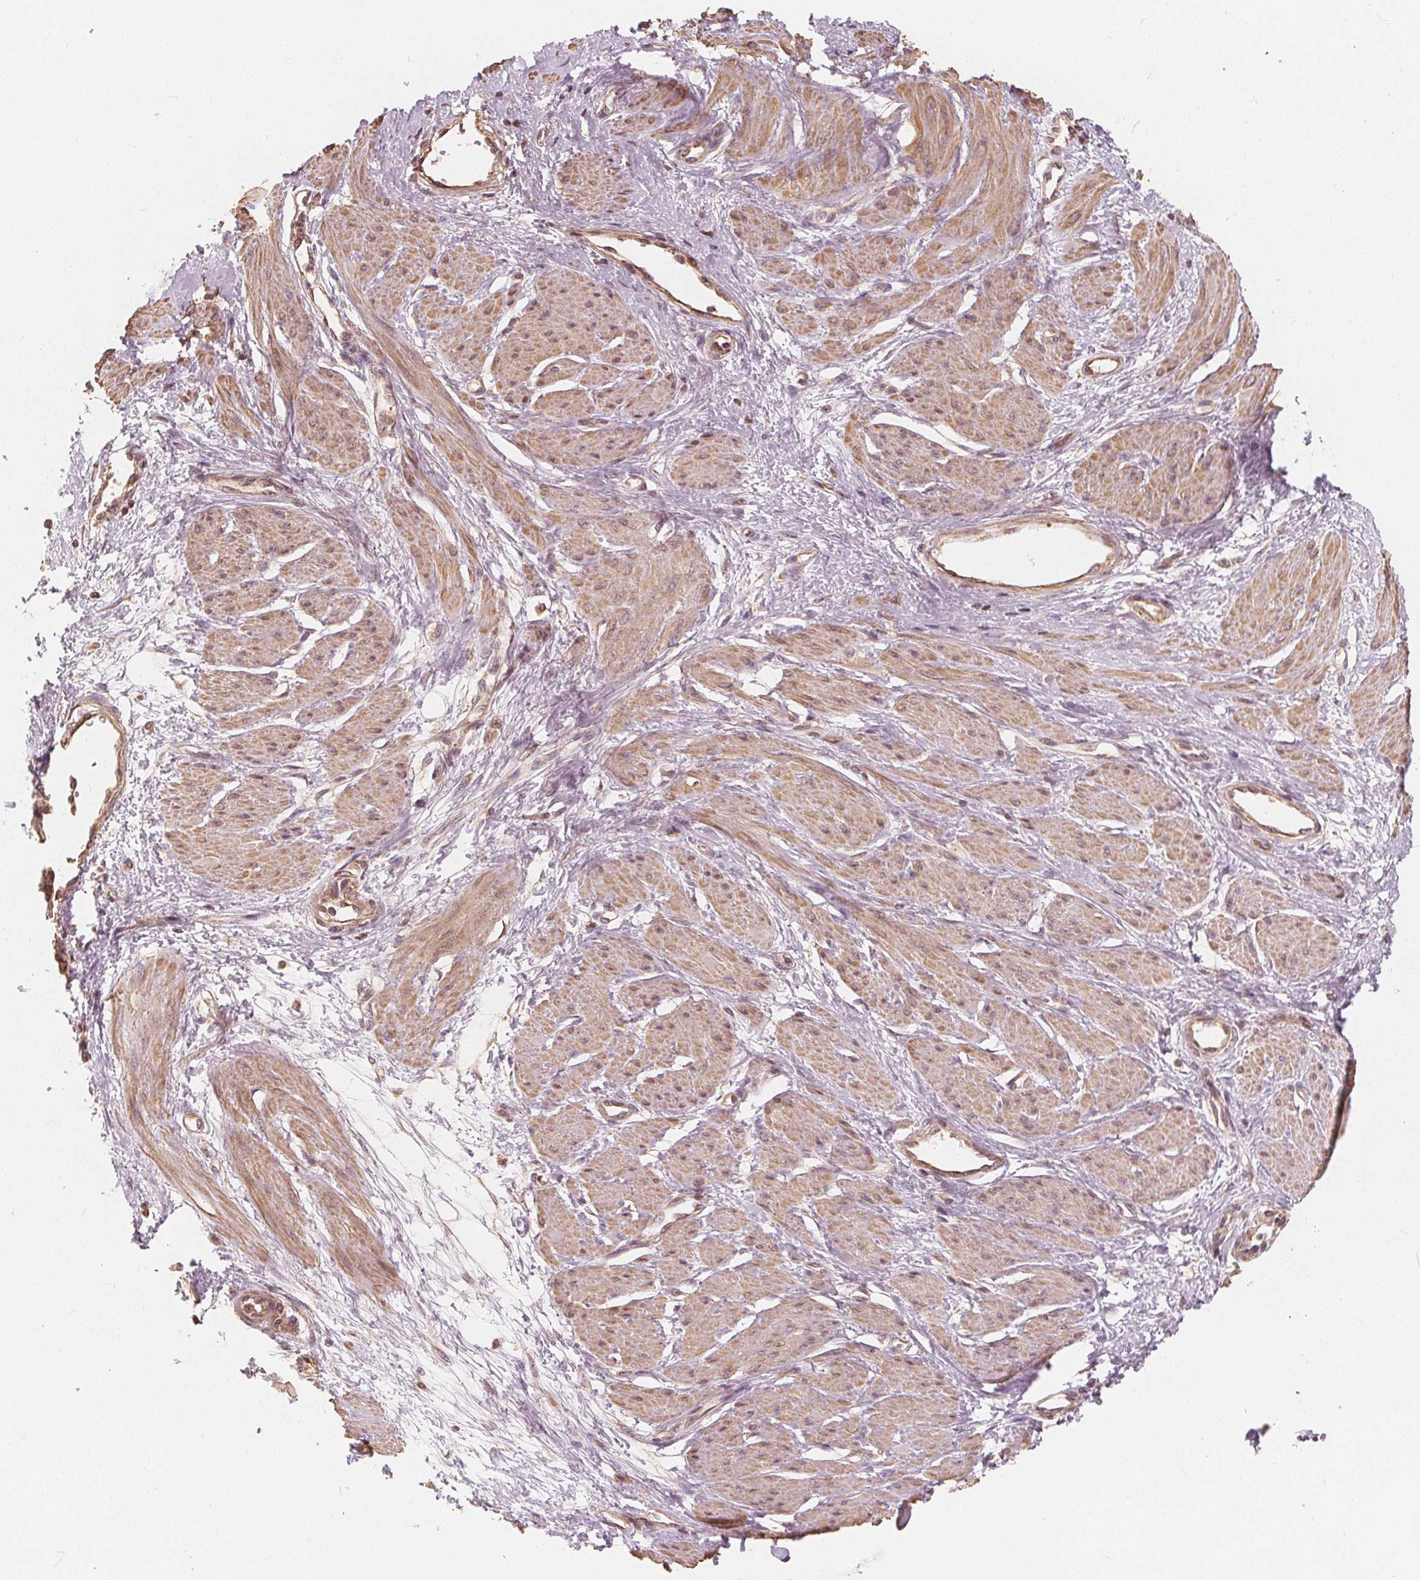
{"staining": {"intensity": "moderate", "quantity": ">75%", "location": "cytoplasmic/membranous"}, "tissue": "smooth muscle", "cell_type": "Smooth muscle cells", "image_type": "normal", "snomed": [{"axis": "morphology", "description": "Normal tissue, NOS"}, {"axis": "topography", "description": "Smooth muscle"}, {"axis": "topography", "description": "Uterus"}], "caption": "IHC staining of unremarkable smooth muscle, which displays medium levels of moderate cytoplasmic/membranous staining in approximately >75% of smooth muscle cells indicating moderate cytoplasmic/membranous protein positivity. The staining was performed using DAB (3,3'-diaminobenzidine) (brown) for protein detection and nuclei were counterstained in hematoxylin (blue).", "gene": "PEX26", "patient": {"sex": "female", "age": 39}}